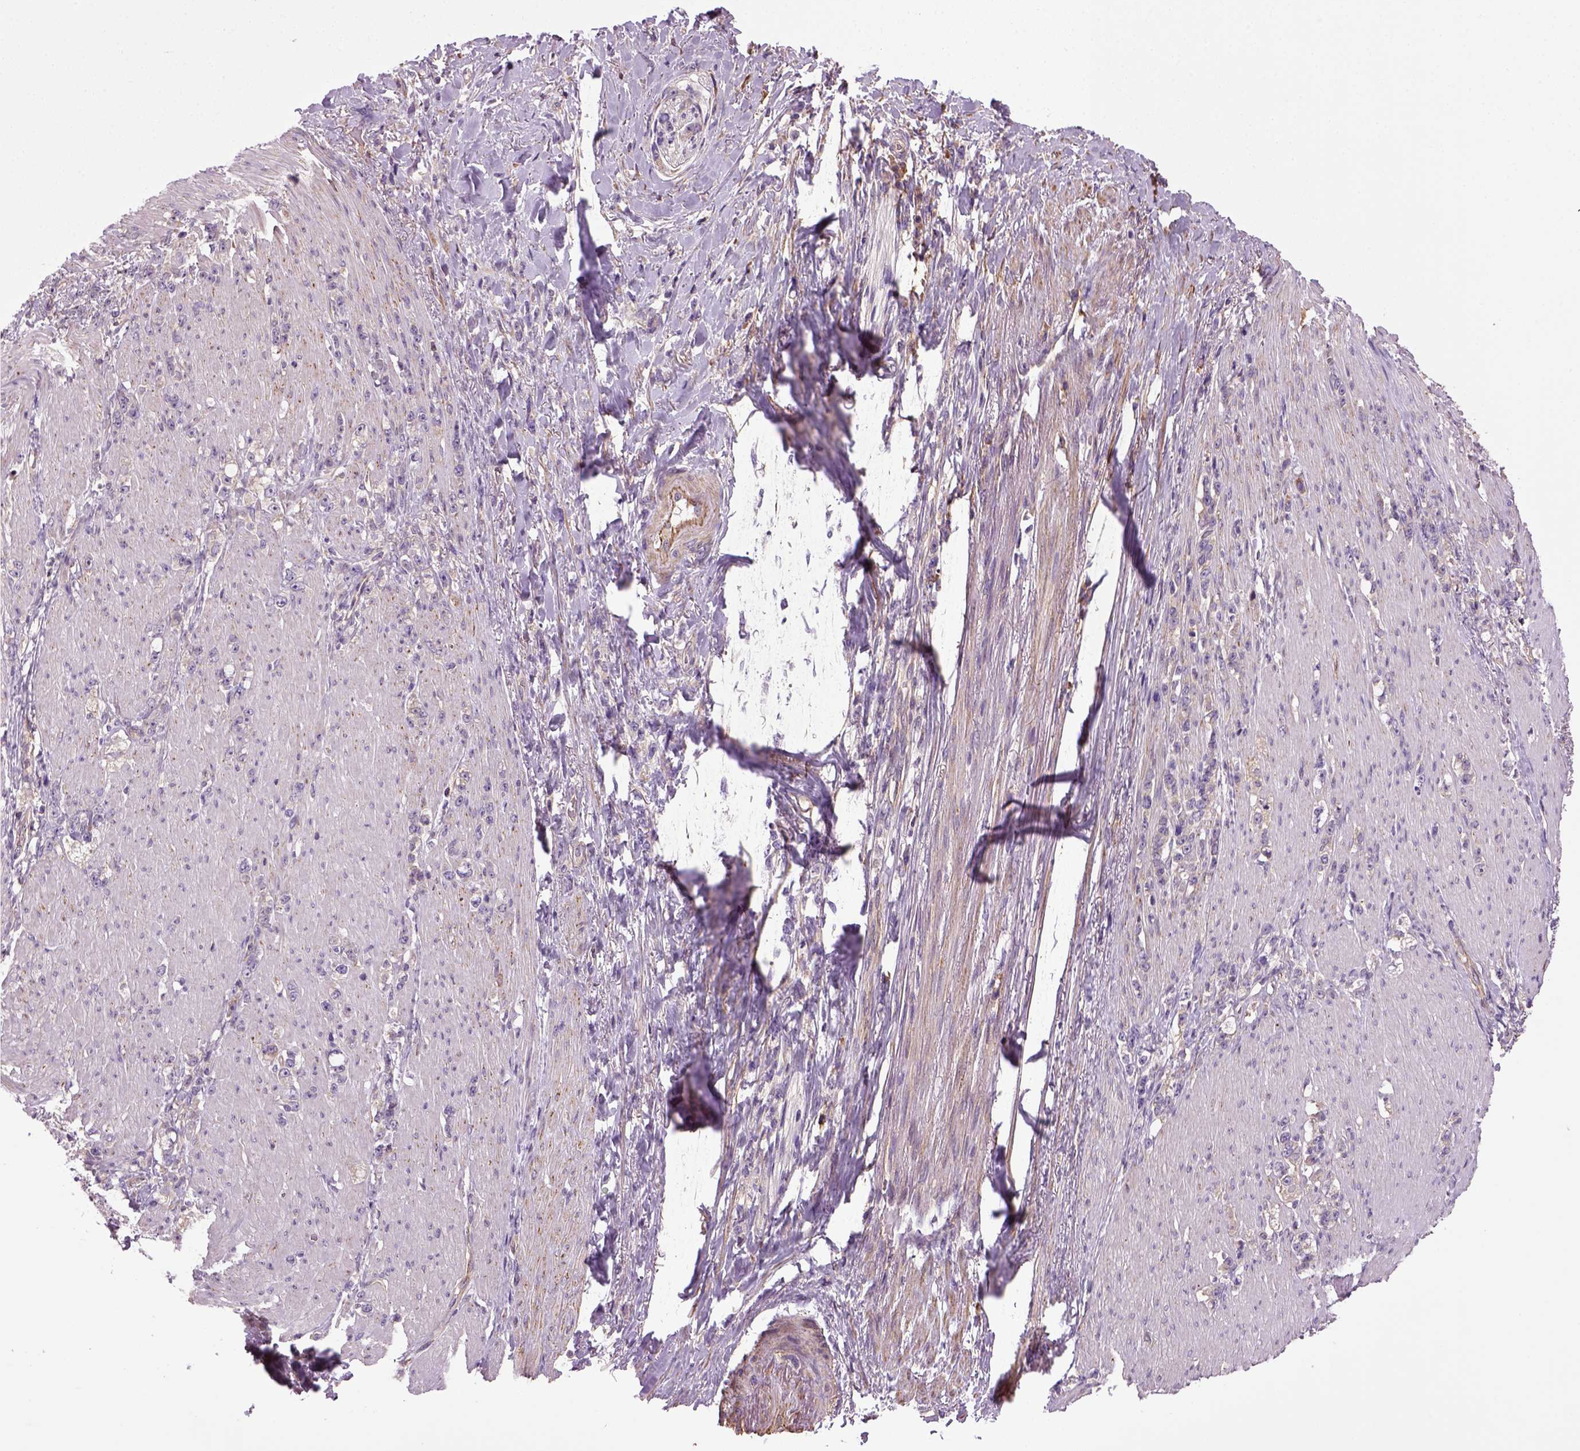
{"staining": {"intensity": "negative", "quantity": "none", "location": "none"}, "tissue": "stomach cancer", "cell_type": "Tumor cells", "image_type": "cancer", "snomed": [{"axis": "morphology", "description": "Adenocarcinoma, NOS"}, {"axis": "topography", "description": "Stomach, lower"}], "caption": "Stomach cancer (adenocarcinoma) was stained to show a protein in brown. There is no significant expression in tumor cells.", "gene": "TPRG1", "patient": {"sex": "male", "age": 88}}